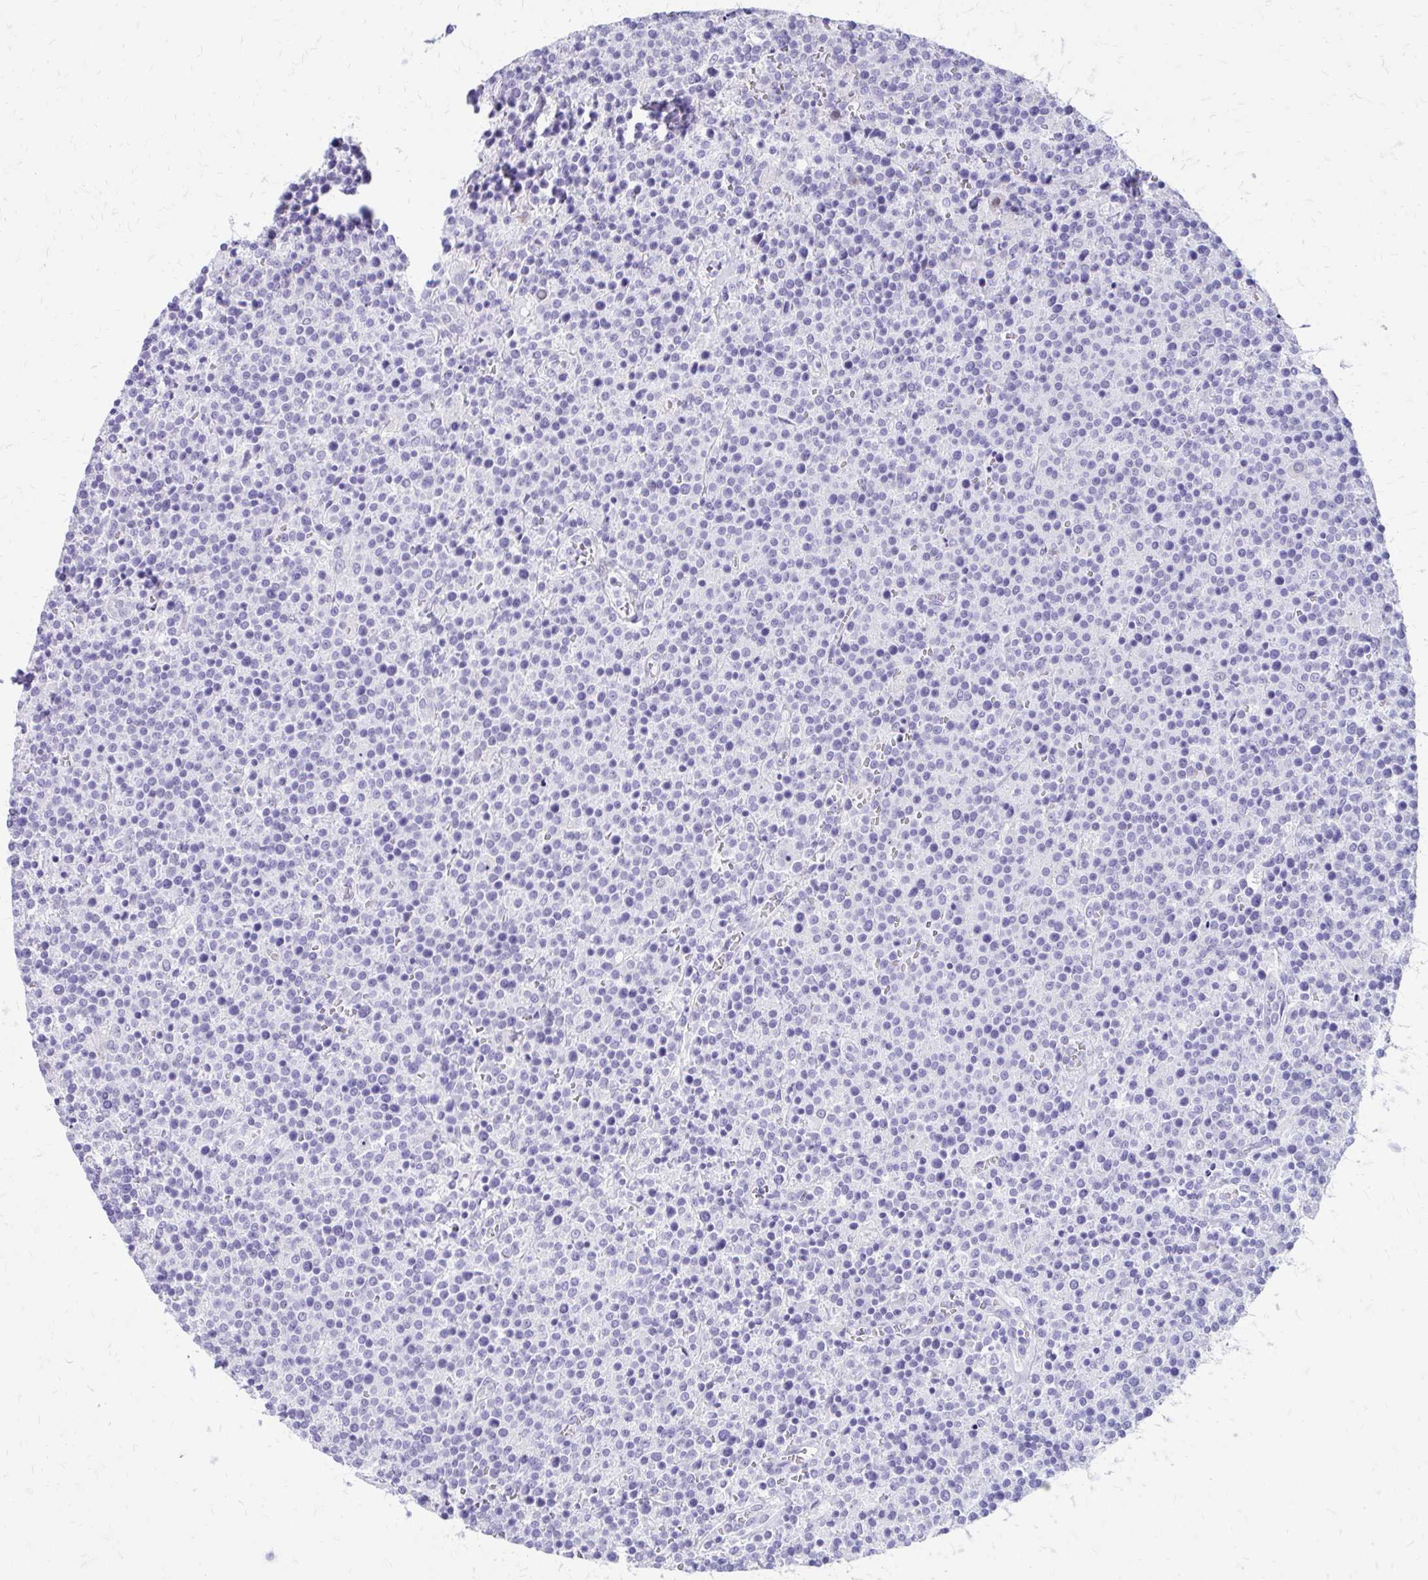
{"staining": {"intensity": "negative", "quantity": "none", "location": "none"}, "tissue": "lymphoma", "cell_type": "Tumor cells", "image_type": "cancer", "snomed": [{"axis": "morphology", "description": "Malignant lymphoma, non-Hodgkin's type, High grade"}, {"axis": "topography", "description": "Lymph node"}], "caption": "Tumor cells are negative for protein expression in human high-grade malignant lymphoma, non-Hodgkin's type.", "gene": "LCN15", "patient": {"sex": "male", "age": 61}}